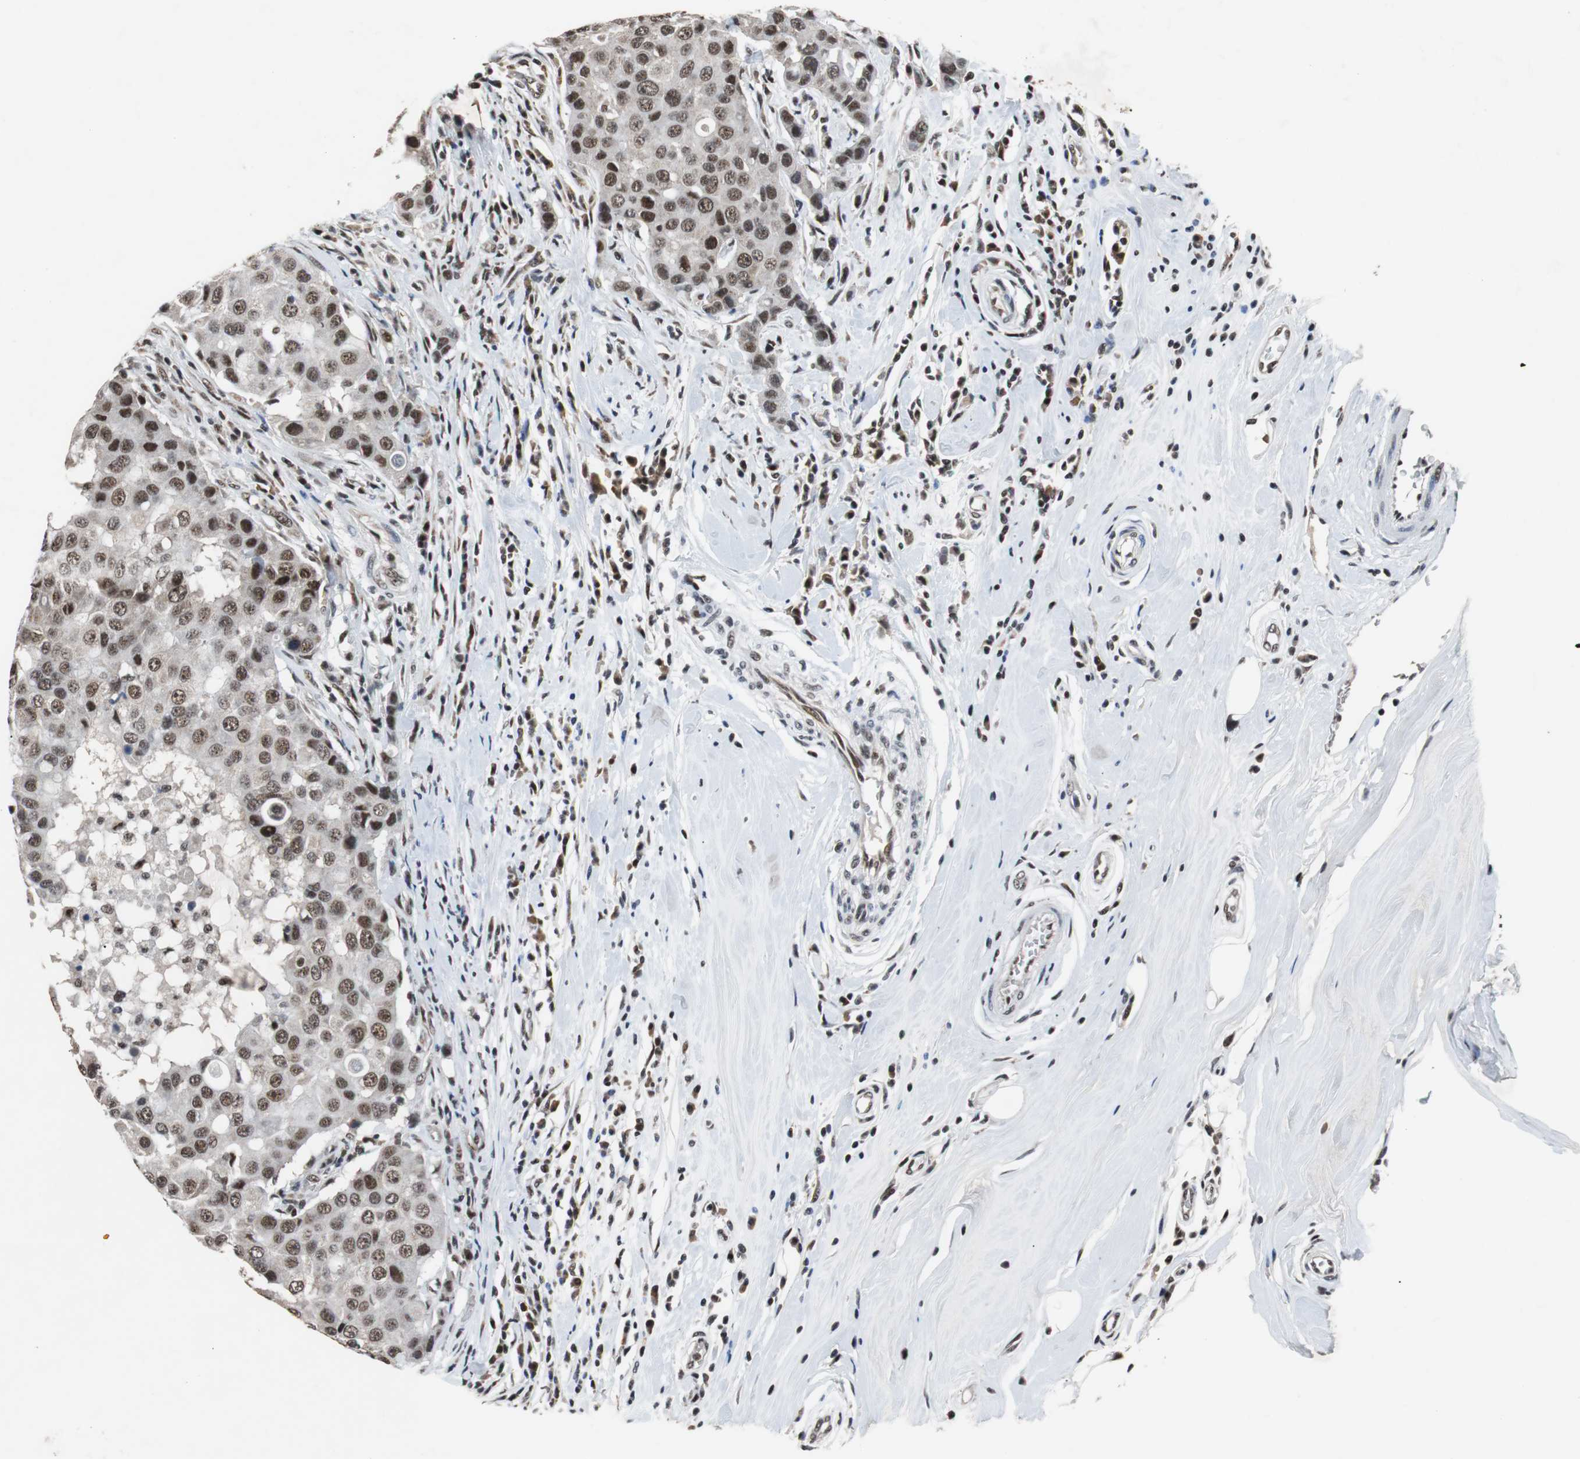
{"staining": {"intensity": "moderate", "quantity": ">75%", "location": "nuclear"}, "tissue": "breast cancer", "cell_type": "Tumor cells", "image_type": "cancer", "snomed": [{"axis": "morphology", "description": "Duct carcinoma"}, {"axis": "topography", "description": "Breast"}], "caption": "Immunohistochemical staining of breast infiltrating ductal carcinoma reveals medium levels of moderate nuclear protein expression in about >75% of tumor cells.", "gene": "USP28", "patient": {"sex": "female", "age": 27}}